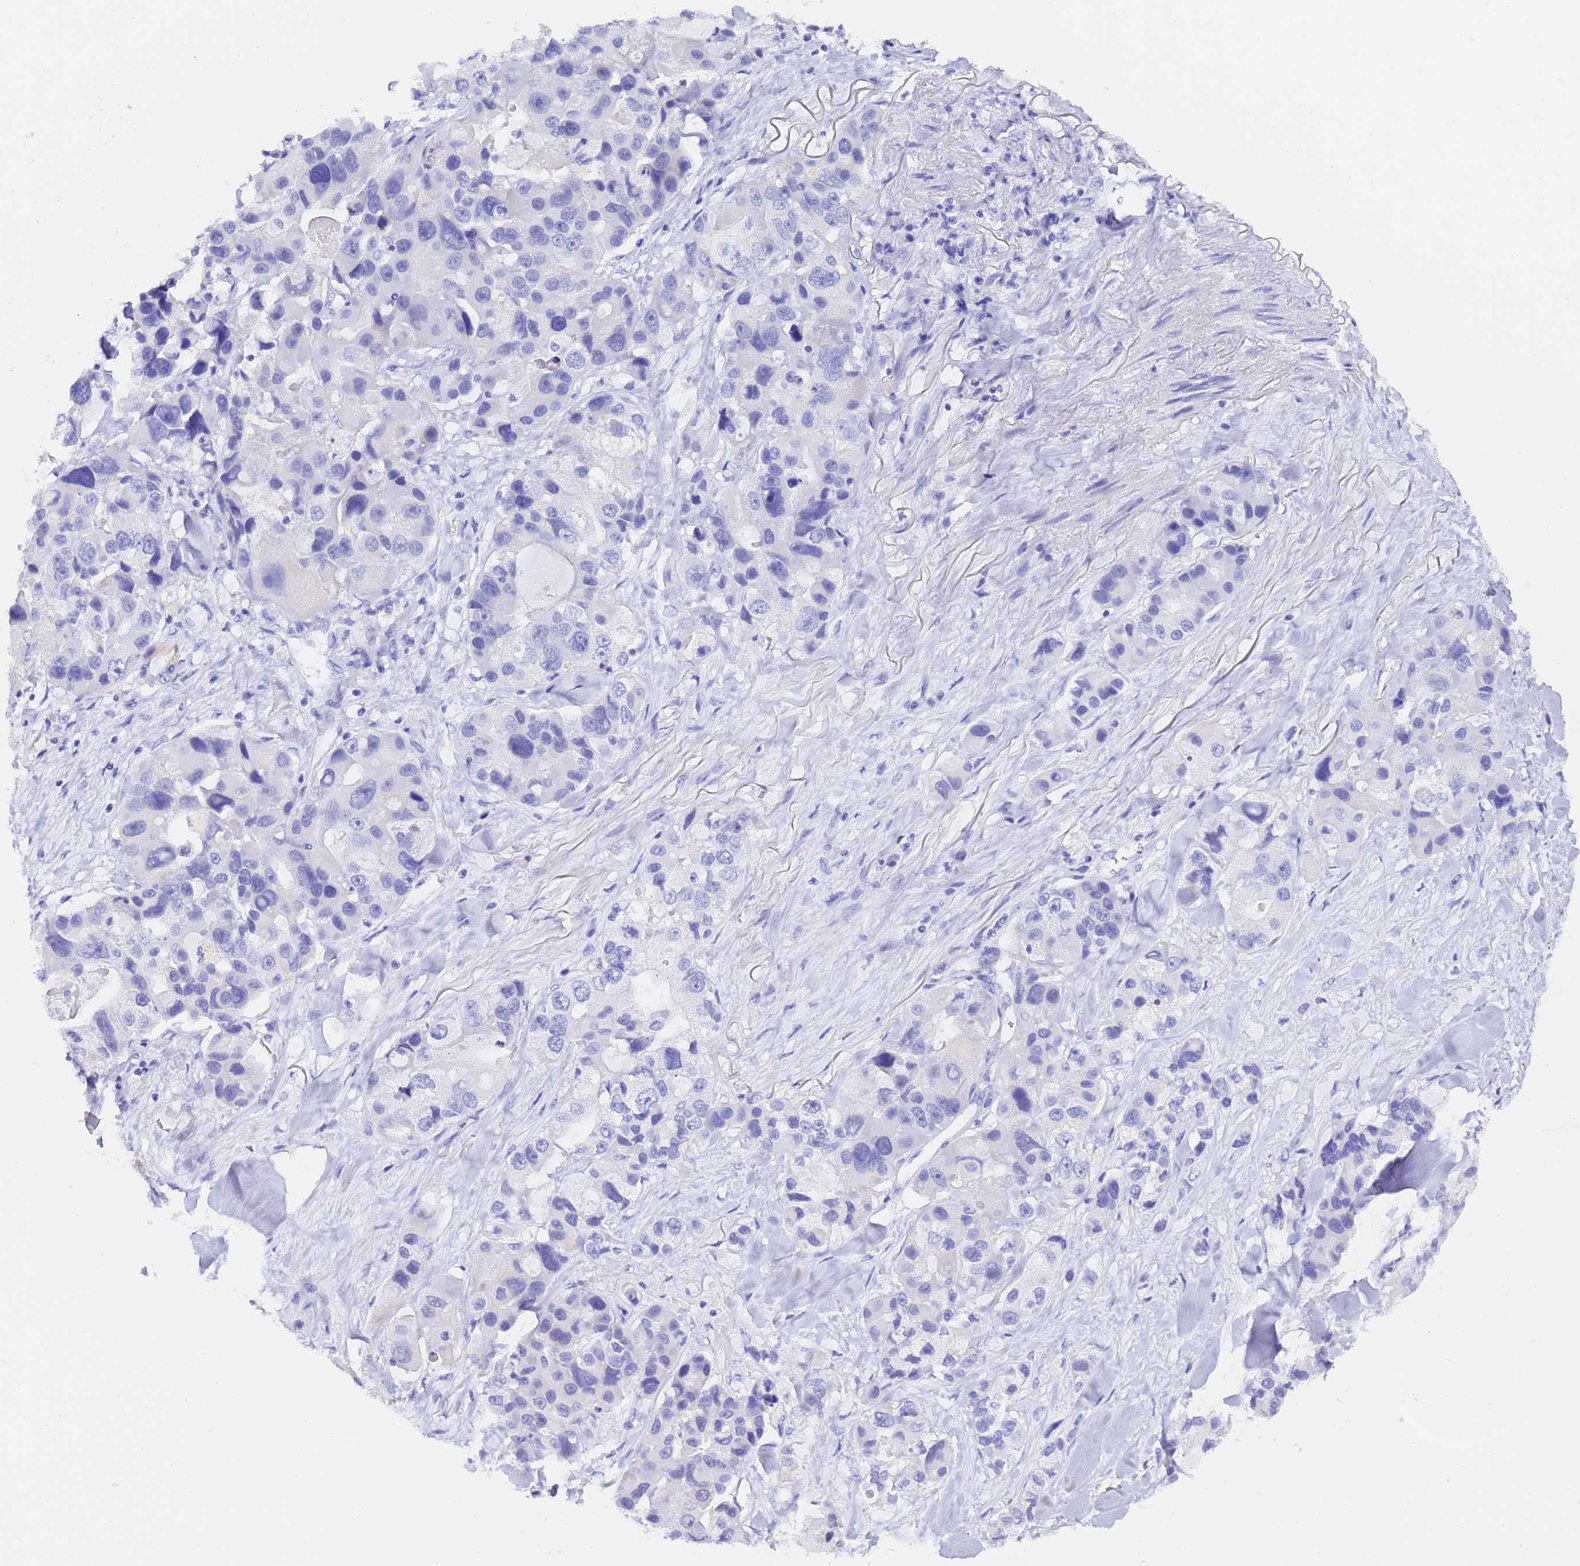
{"staining": {"intensity": "negative", "quantity": "none", "location": "none"}, "tissue": "lung cancer", "cell_type": "Tumor cells", "image_type": "cancer", "snomed": [{"axis": "morphology", "description": "Adenocarcinoma, NOS"}, {"axis": "topography", "description": "Lung"}], "caption": "A high-resolution image shows immunohistochemistry staining of lung cancer, which displays no significant staining in tumor cells.", "gene": "GABRA1", "patient": {"sex": "female", "age": 54}}